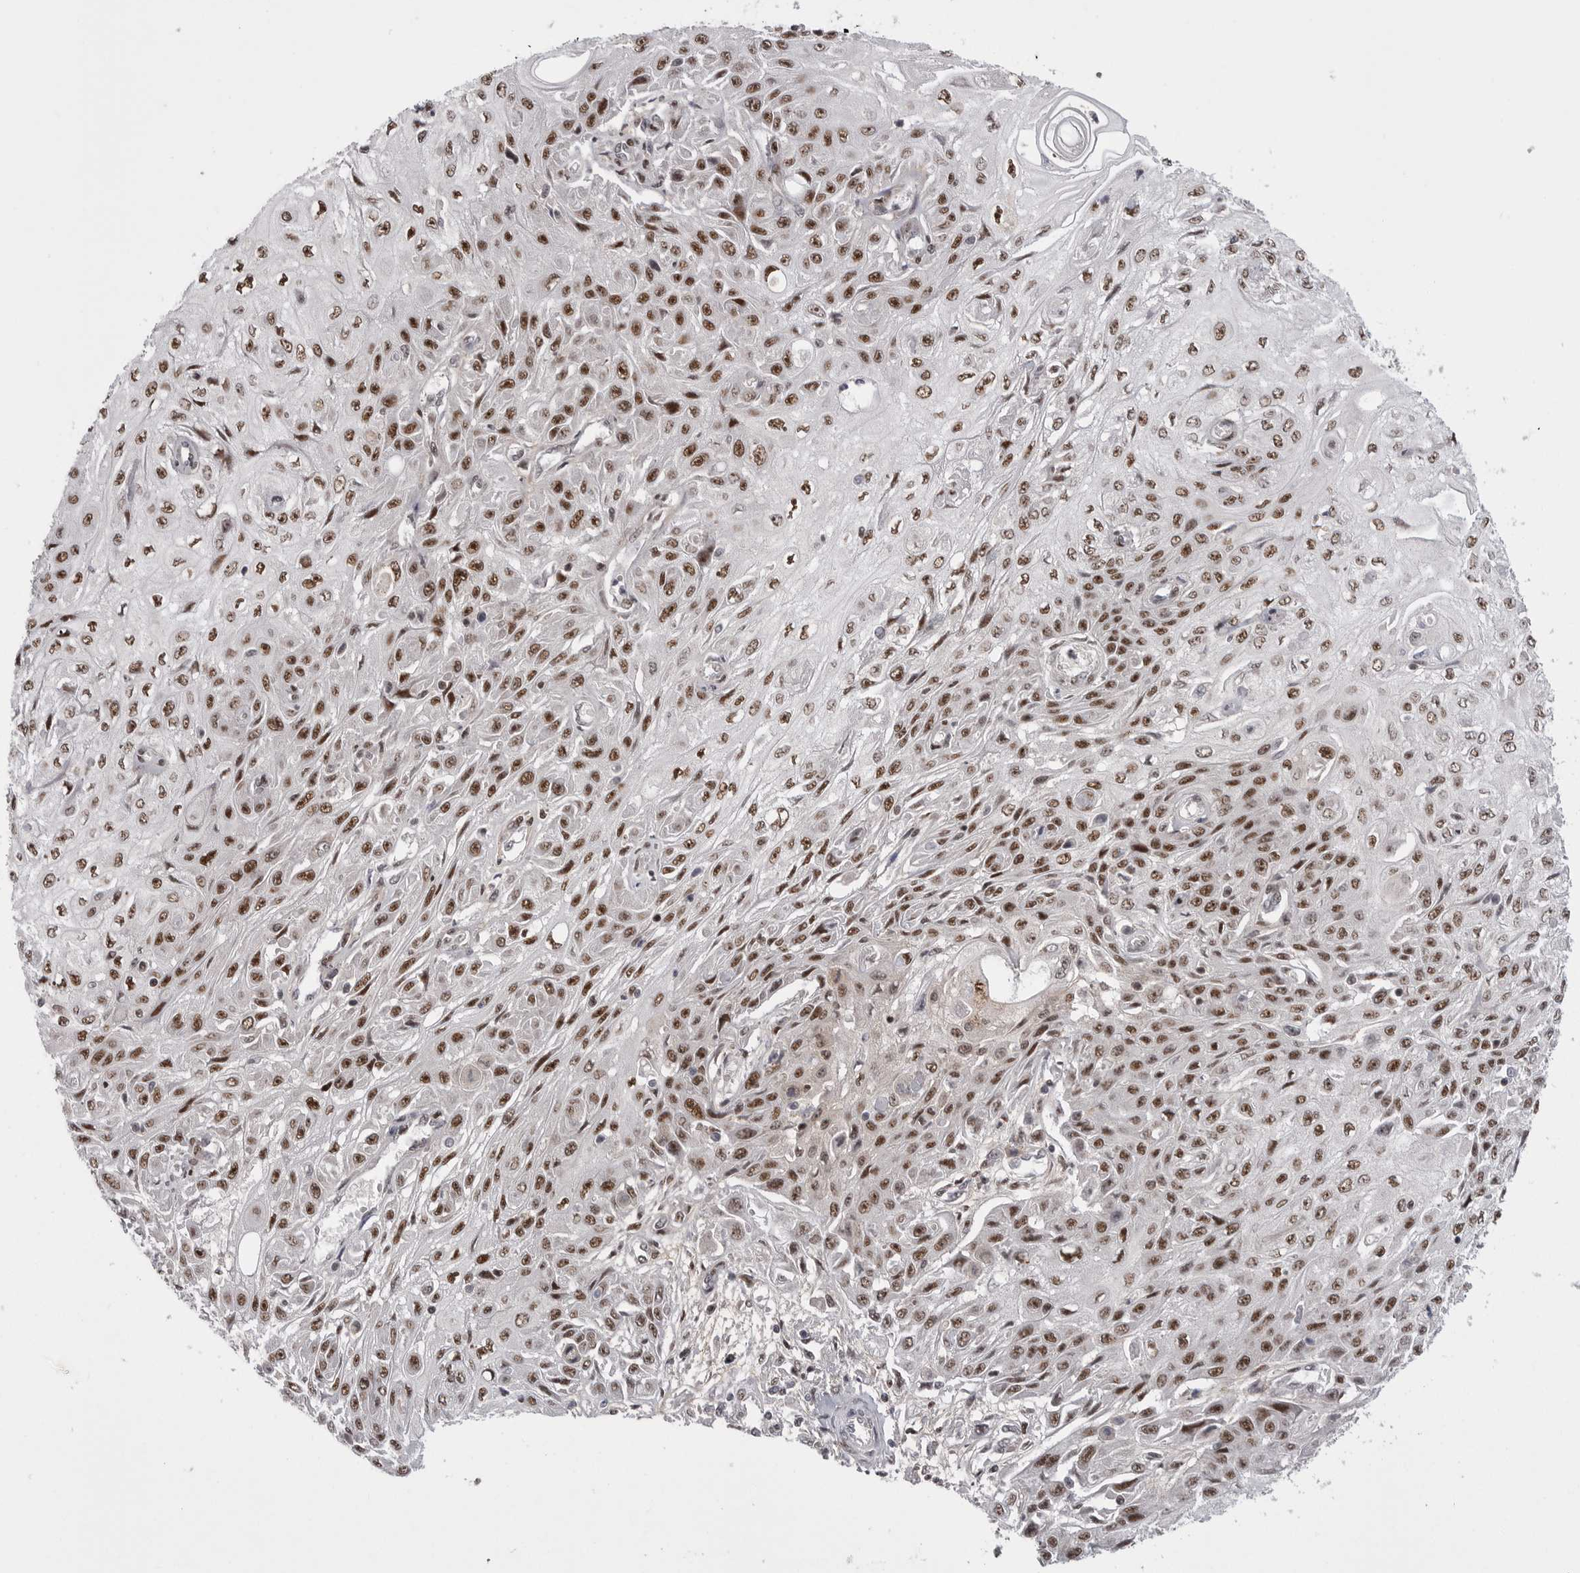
{"staining": {"intensity": "strong", "quantity": ">75%", "location": "nuclear"}, "tissue": "skin cancer", "cell_type": "Tumor cells", "image_type": "cancer", "snomed": [{"axis": "morphology", "description": "Squamous cell carcinoma, NOS"}, {"axis": "morphology", "description": "Squamous cell carcinoma, metastatic, NOS"}, {"axis": "topography", "description": "Skin"}, {"axis": "topography", "description": "Lymph node"}], "caption": "Squamous cell carcinoma (skin) stained with IHC reveals strong nuclear positivity in about >75% of tumor cells.", "gene": "PPP1R8", "patient": {"sex": "male", "age": 75}}